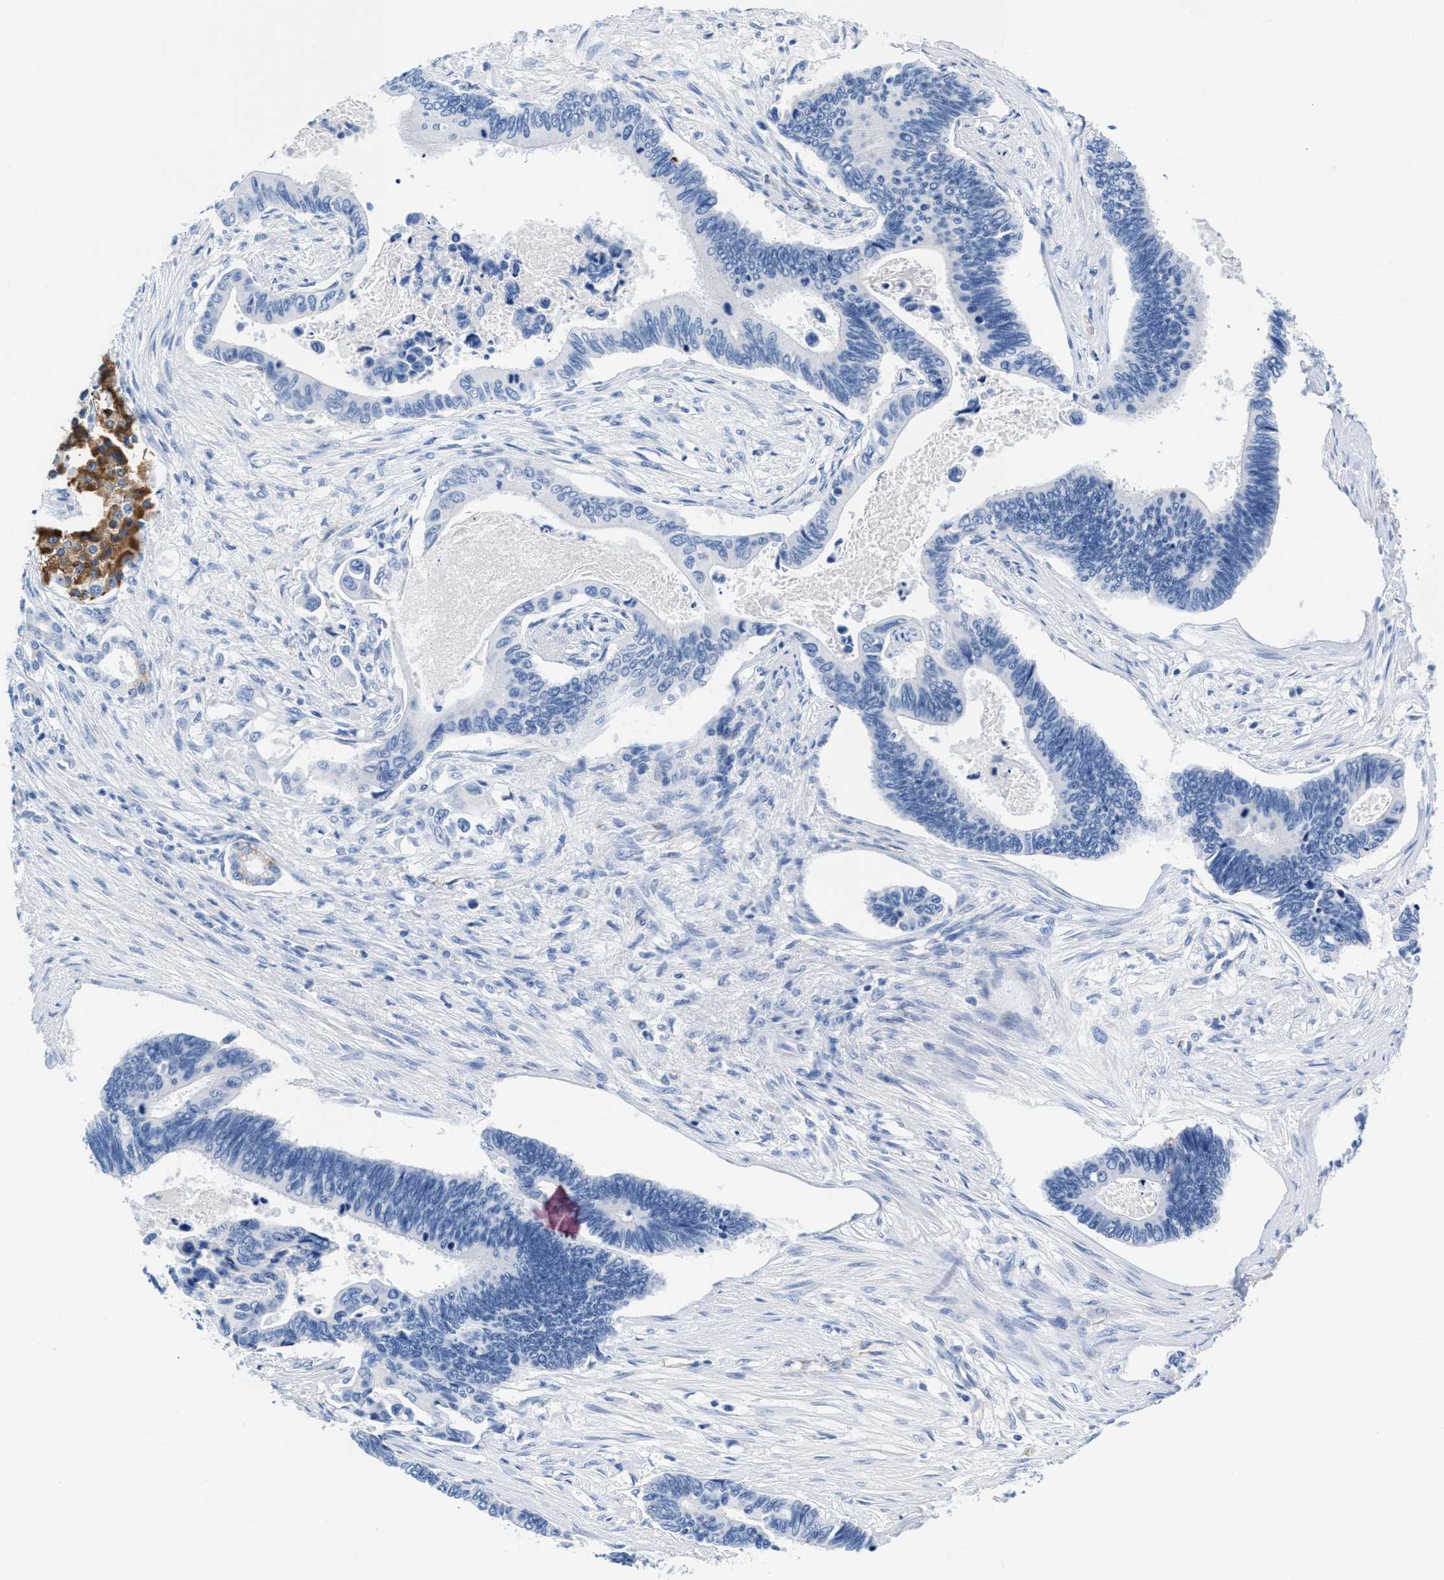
{"staining": {"intensity": "negative", "quantity": "none", "location": "none"}, "tissue": "pancreatic cancer", "cell_type": "Tumor cells", "image_type": "cancer", "snomed": [{"axis": "morphology", "description": "Adenocarcinoma, NOS"}, {"axis": "topography", "description": "Pancreas"}], "caption": "Human pancreatic adenocarcinoma stained for a protein using immunohistochemistry reveals no expression in tumor cells.", "gene": "SLFN13", "patient": {"sex": "female", "age": 70}}